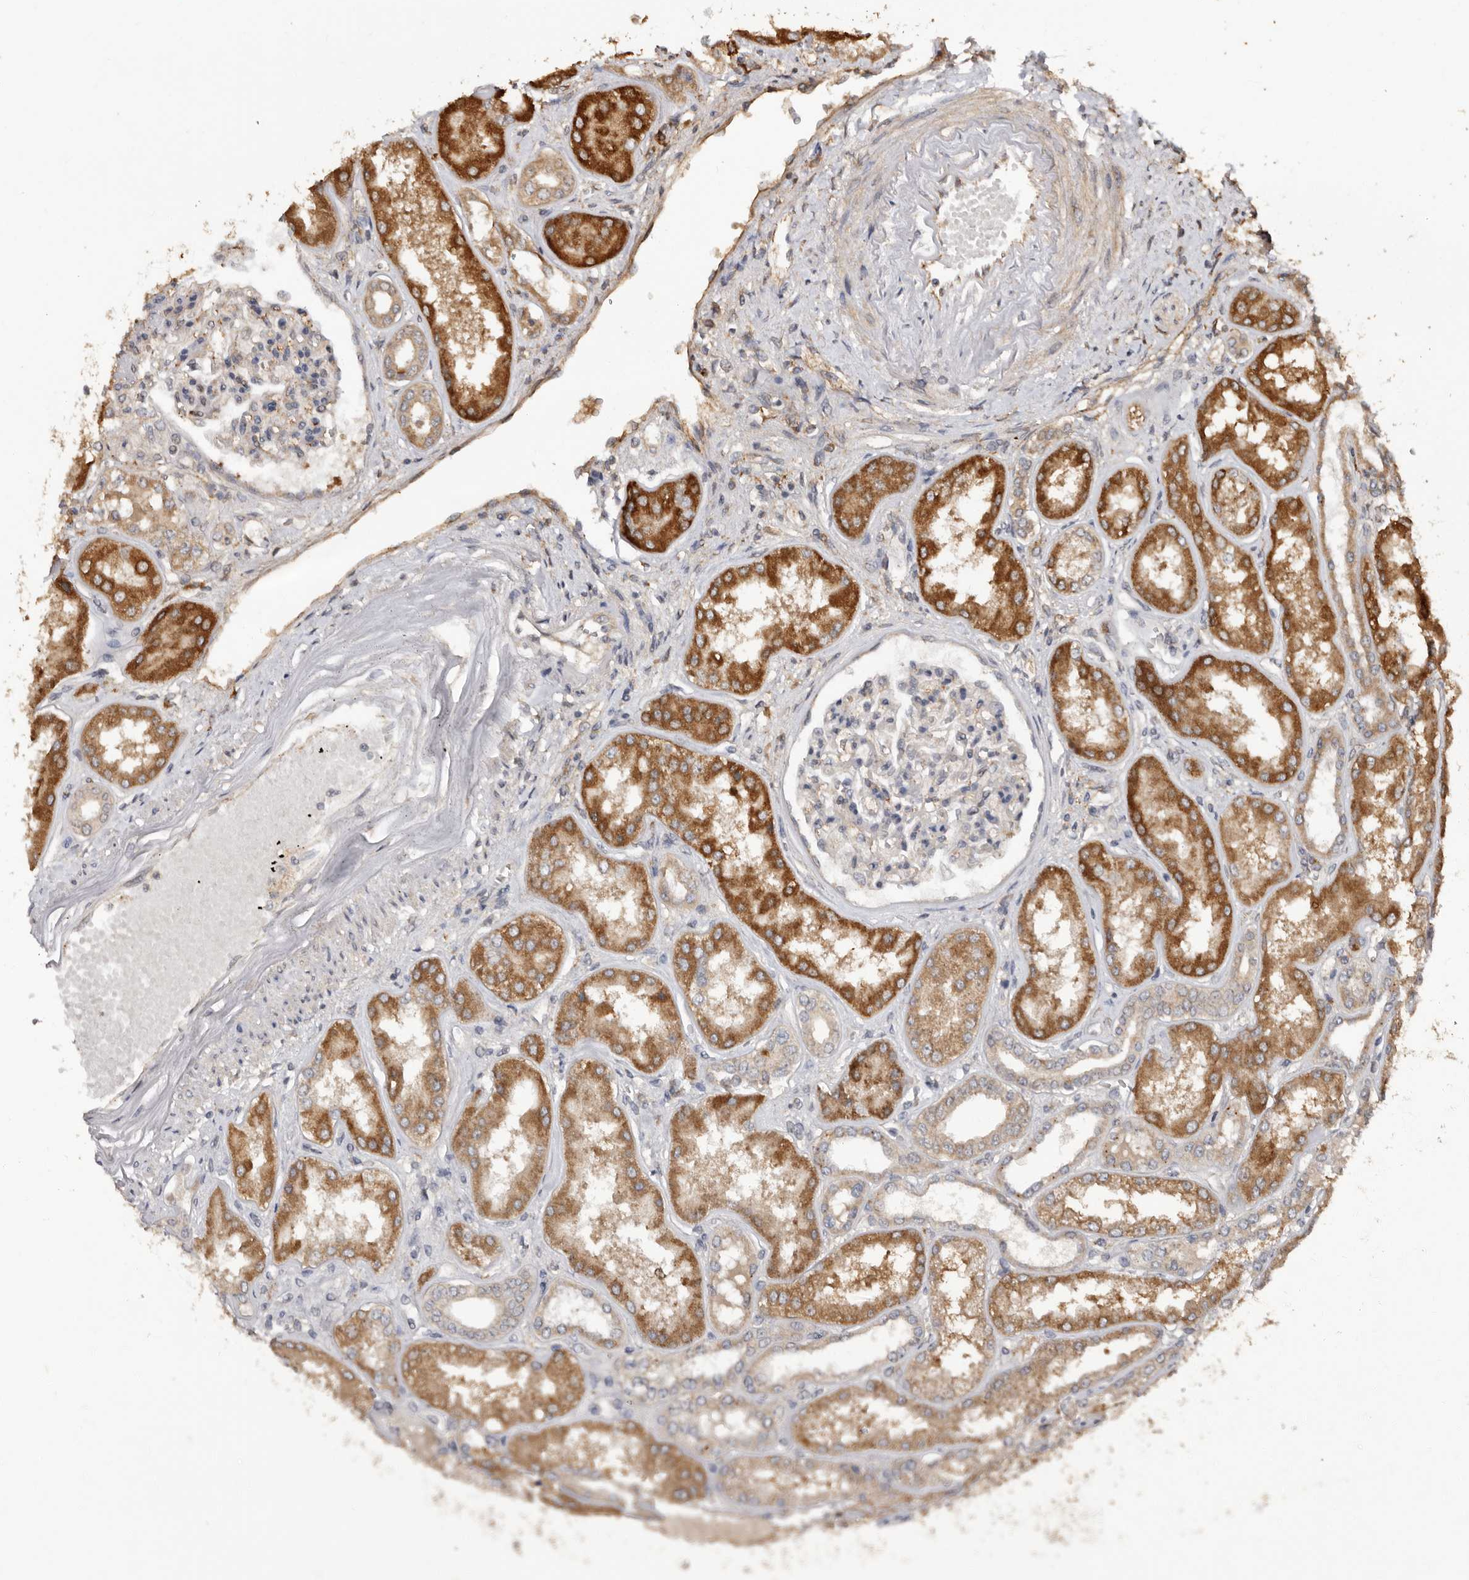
{"staining": {"intensity": "negative", "quantity": "none", "location": "none"}, "tissue": "kidney", "cell_type": "Cells in glomeruli", "image_type": "normal", "snomed": [{"axis": "morphology", "description": "Normal tissue, NOS"}, {"axis": "topography", "description": "Kidney"}], "caption": "Immunohistochemistry photomicrograph of unremarkable kidney: human kidney stained with DAB shows no significant protein expression in cells in glomeruli.", "gene": "RSPO2", "patient": {"sex": "female", "age": 56}}